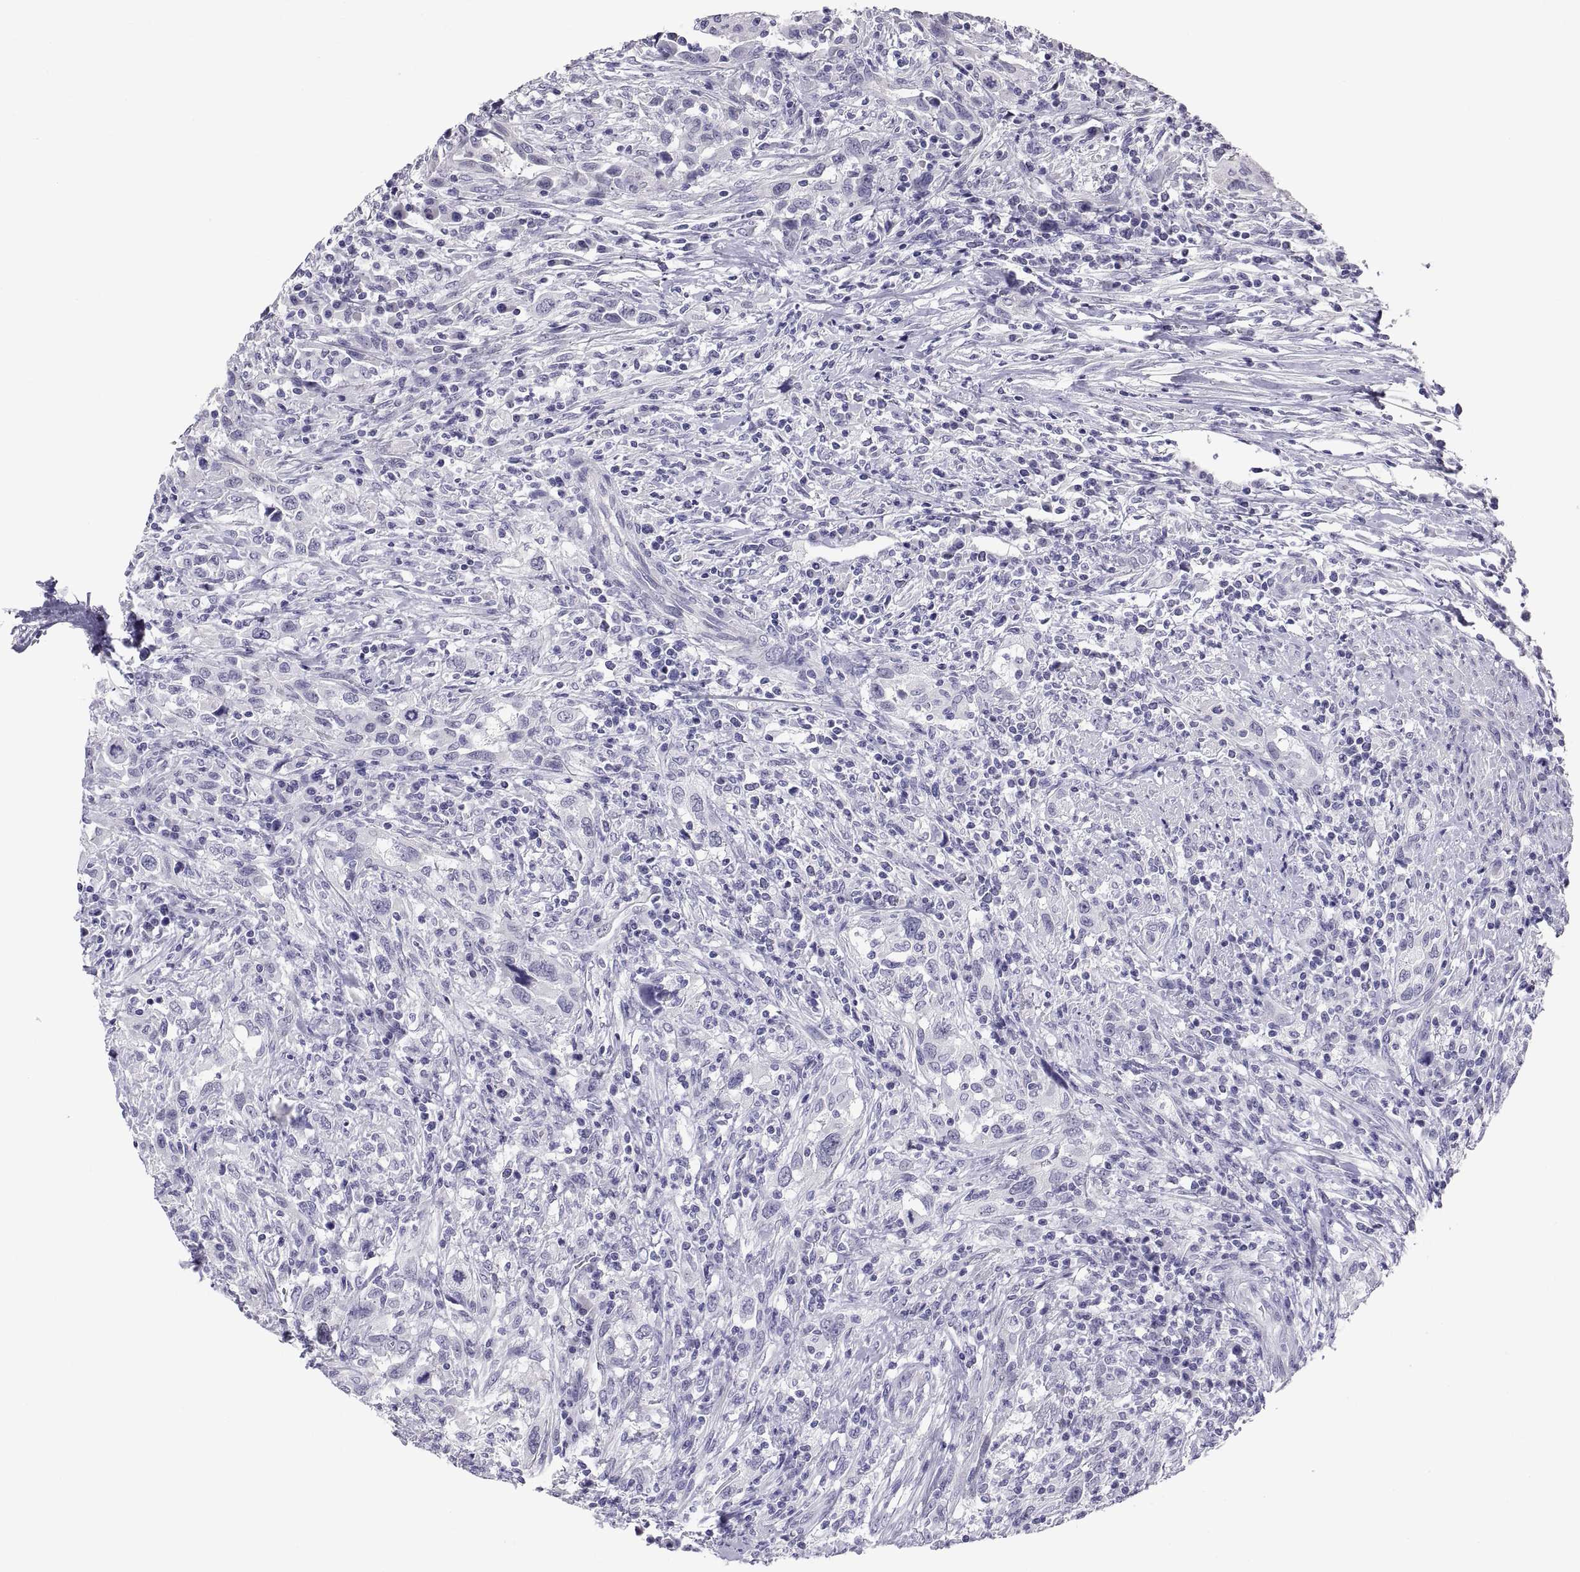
{"staining": {"intensity": "negative", "quantity": "none", "location": "none"}, "tissue": "urothelial cancer", "cell_type": "Tumor cells", "image_type": "cancer", "snomed": [{"axis": "morphology", "description": "Urothelial carcinoma, NOS"}, {"axis": "morphology", "description": "Urothelial carcinoma, High grade"}, {"axis": "topography", "description": "Urinary bladder"}], "caption": "Urothelial cancer stained for a protein using immunohistochemistry (IHC) displays no staining tumor cells.", "gene": "FAM170A", "patient": {"sex": "female", "age": 64}}